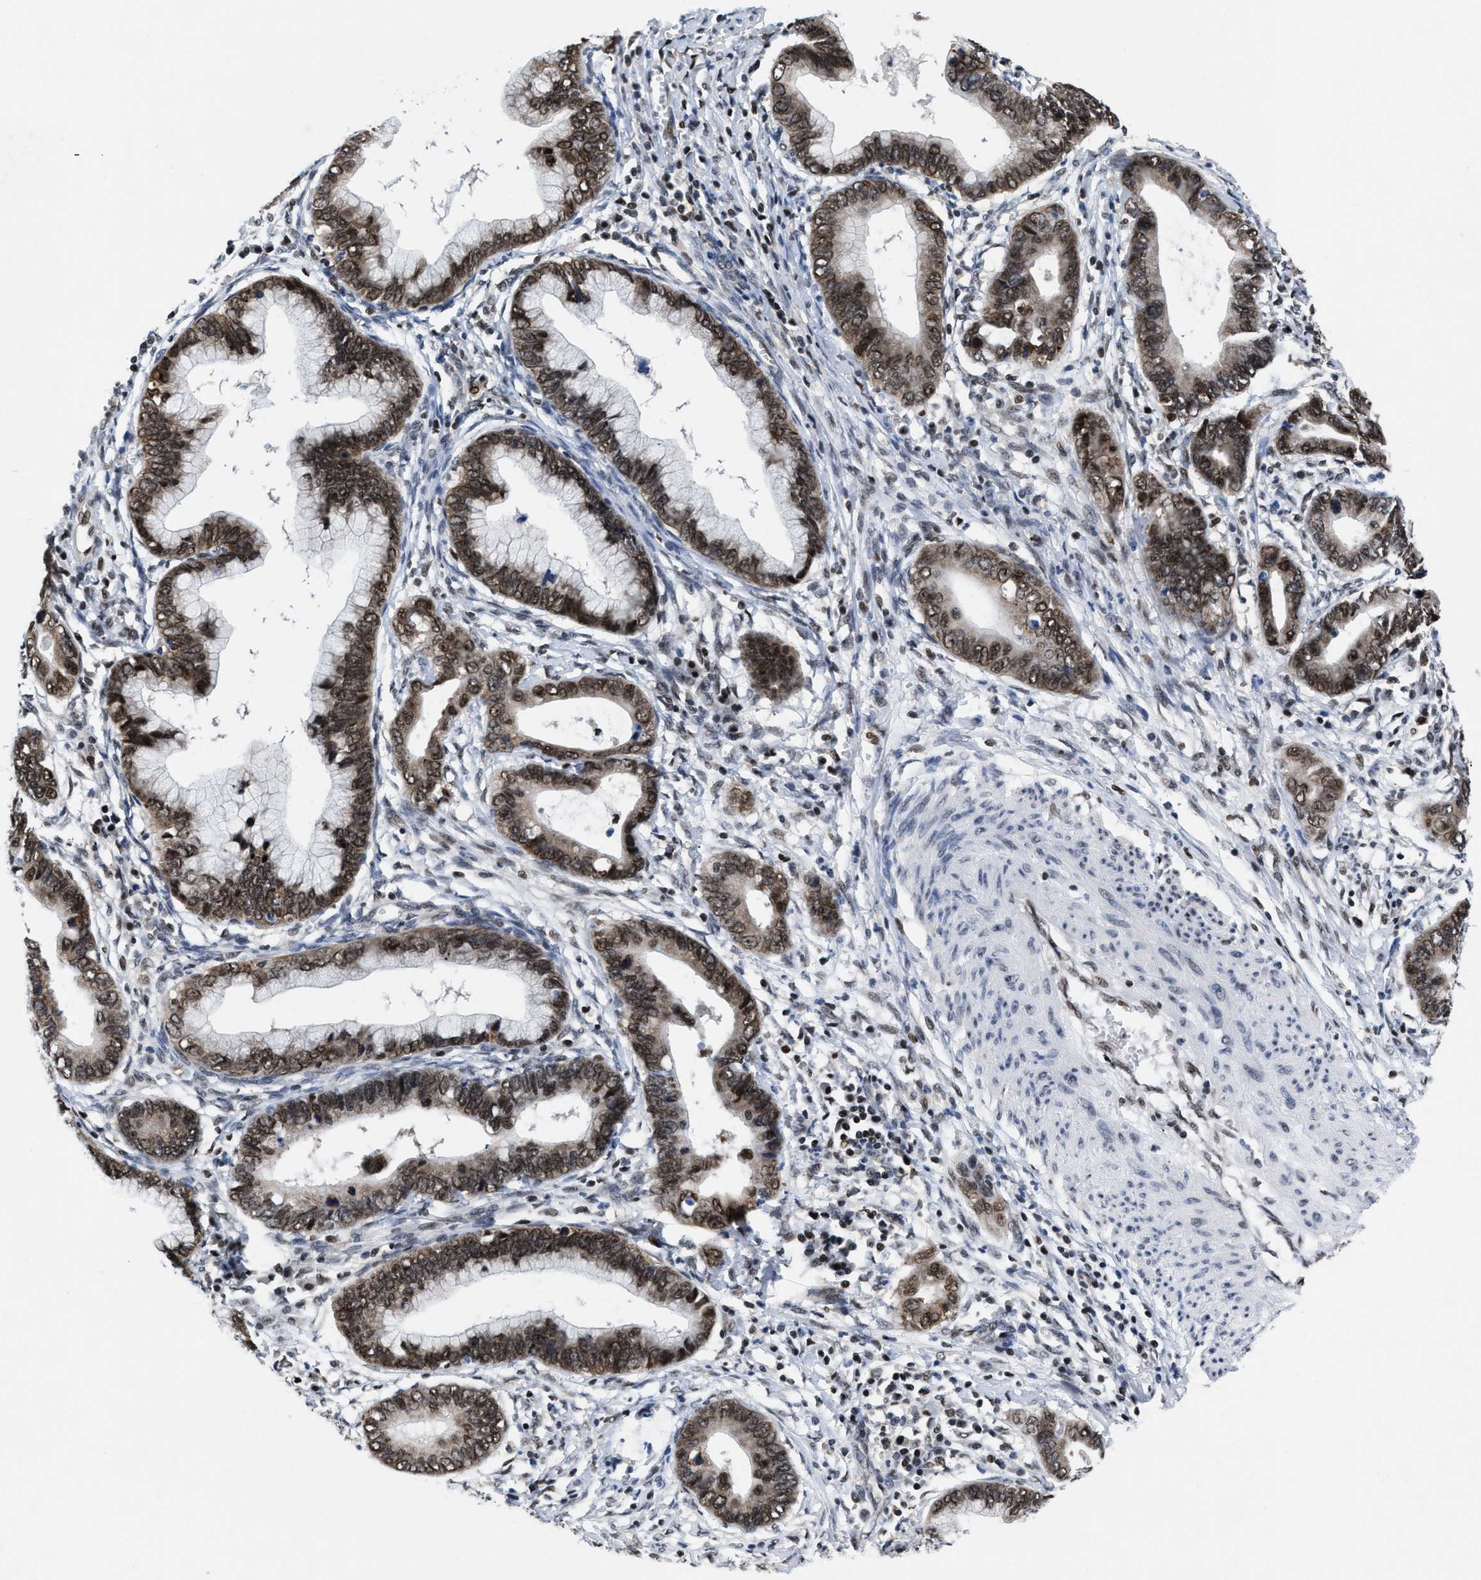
{"staining": {"intensity": "moderate", "quantity": ">75%", "location": "nuclear"}, "tissue": "cervical cancer", "cell_type": "Tumor cells", "image_type": "cancer", "snomed": [{"axis": "morphology", "description": "Adenocarcinoma, NOS"}, {"axis": "topography", "description": "Cervix"}], "caption": "An image showing moderate nuclear staining in about >75% of tumor cells in cervical adenocarcinoma, as visualized by brown immunohistochemical staining.", "gene": "WDR81", "patient": {"sex": "female", "age": 44}}